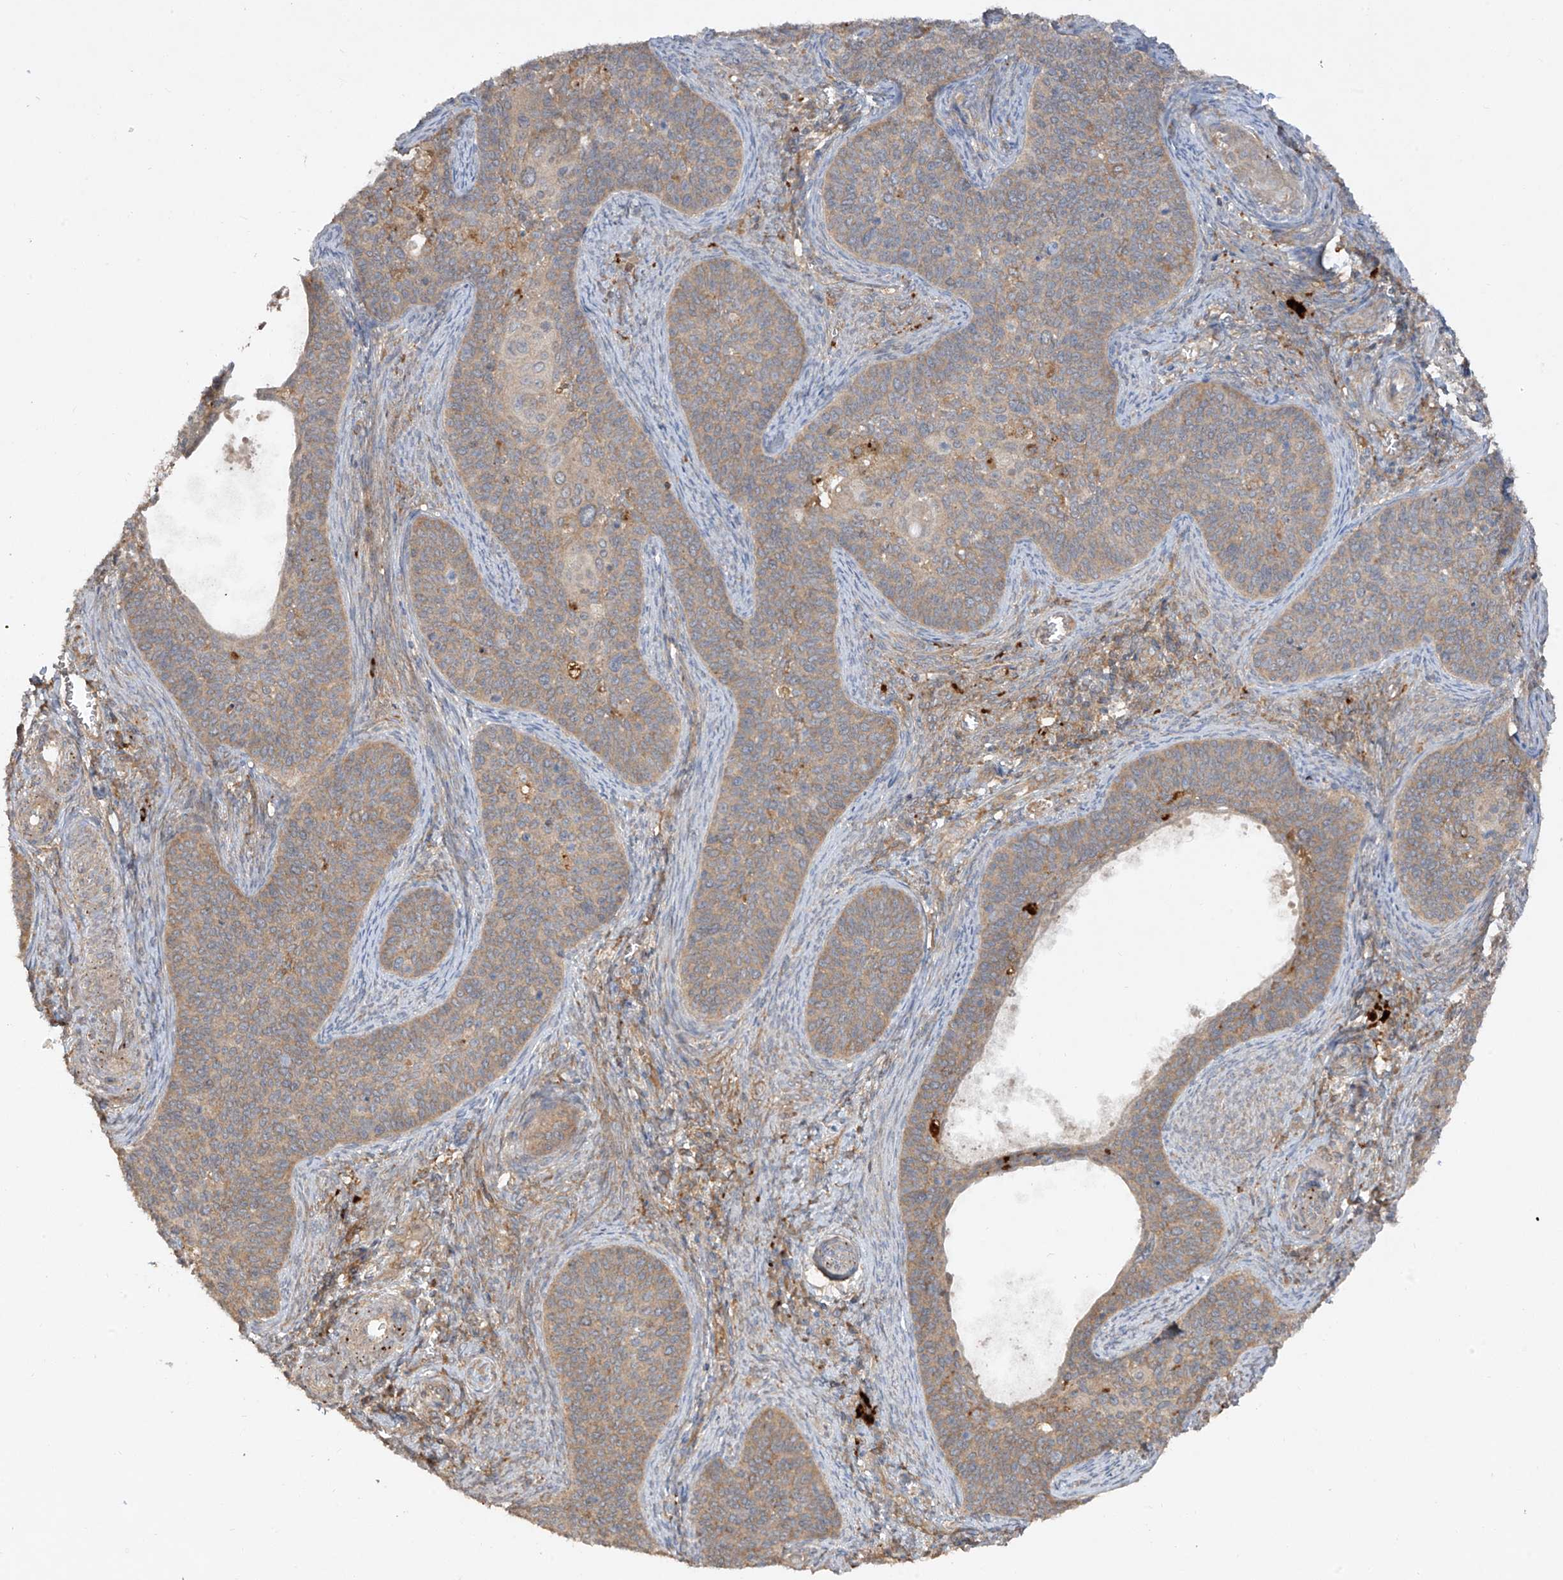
{"staining": {"intensity": "moderate", "quantity": "25%-75%", "location": "cytoplasmic/membranous"}, "tissue": "cervical cancer", "cell_type": "Tumor cells", "image_type": "cancer", "snomed": [{"axis": "morphology", "description": "Squamous cell carcinoma, NOS"}, {"axis": "topography", "description": "Cervix"}], "caption": "IHC (DAB (3,3'-diaminobenzidine)) staining of squamous cell carcinoma (cervical) displays moderate cytoplasmic/membranous protein expression in approximately 25%-75% of tumor cells.", "gene": "LDAH", "patient": {"sex": "female", "age": 33}}